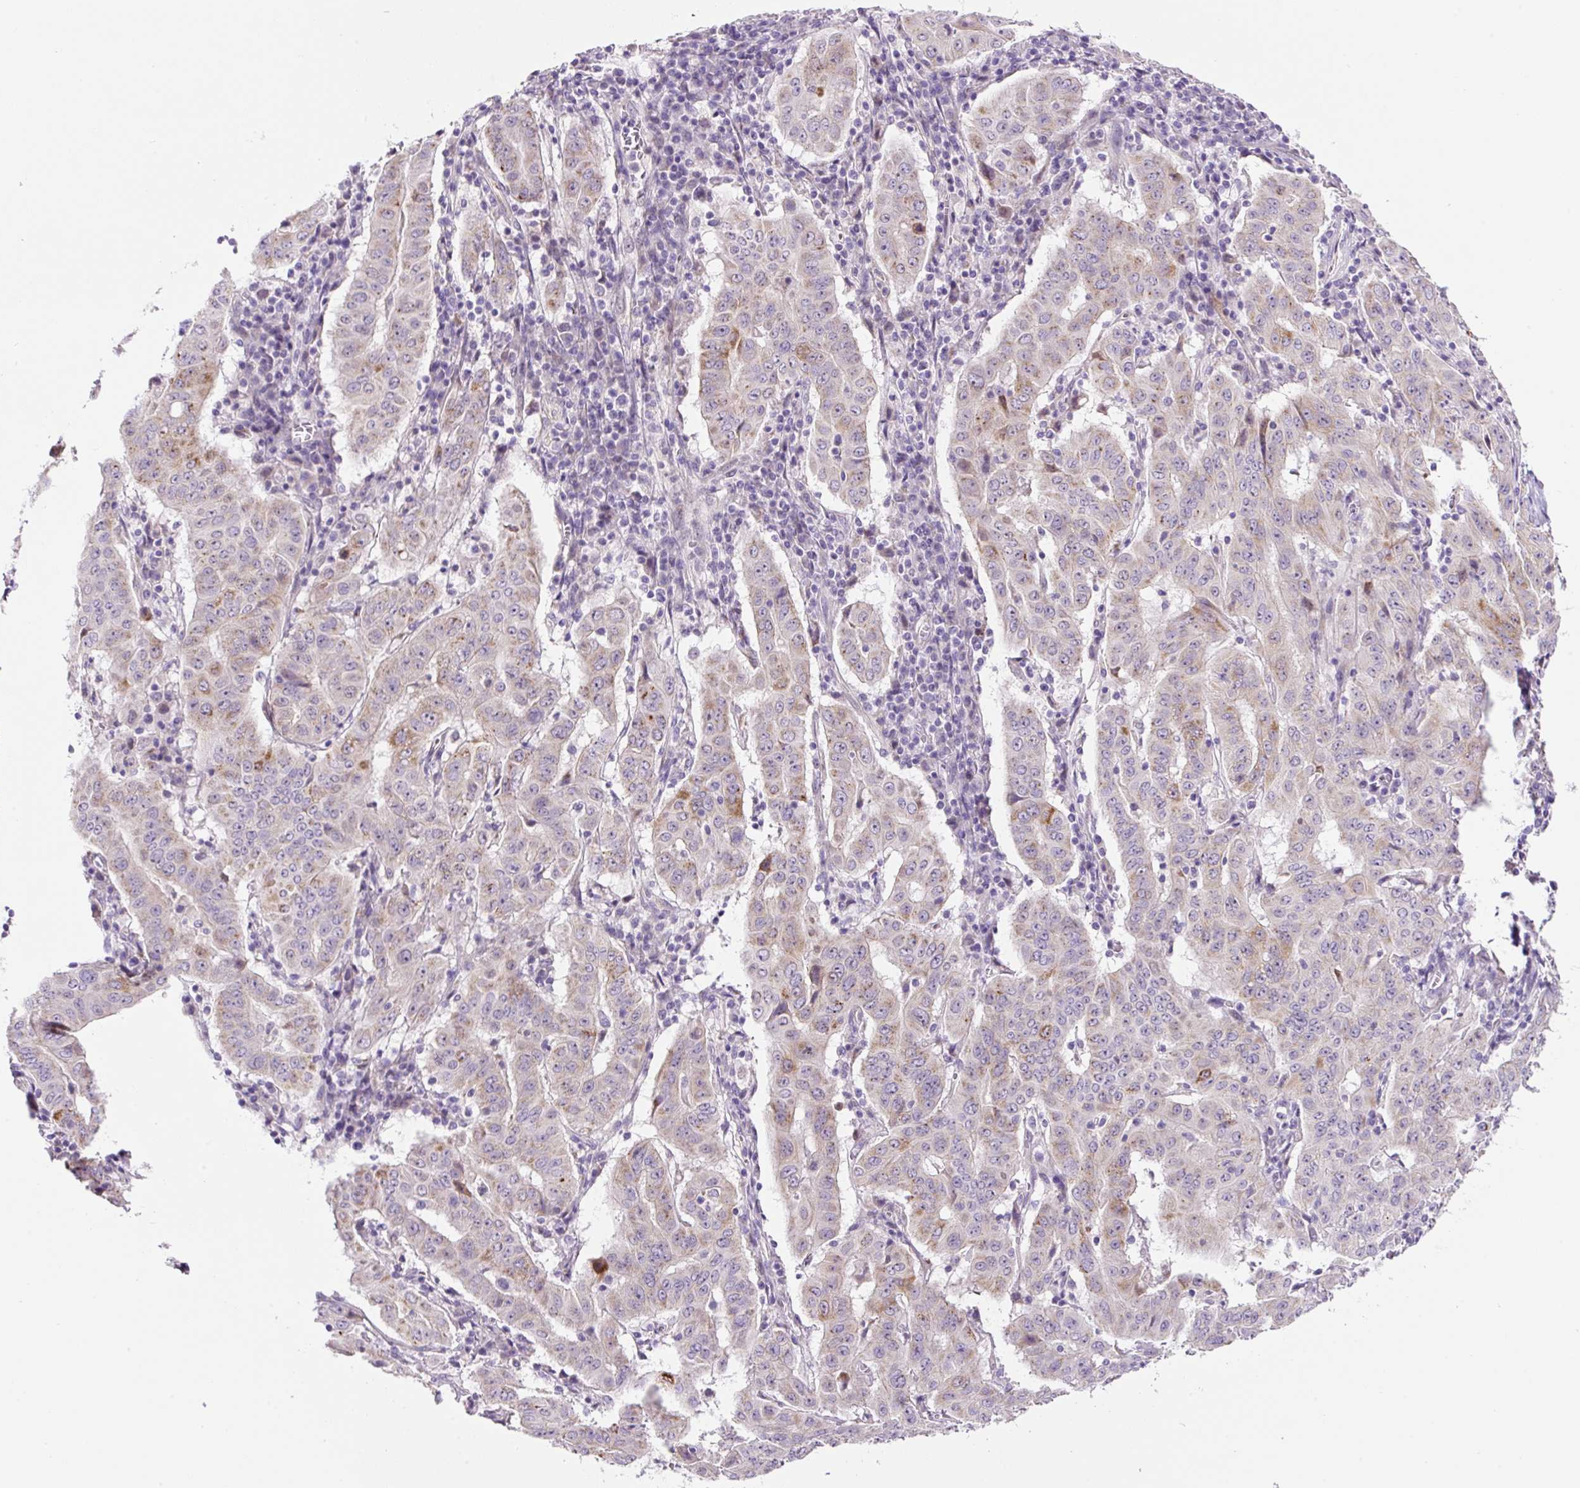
{"staining": {"intensity": "moderate", "quantity": "<25%", "location": "cytoplasmic/membranous"}, "tissue": "pancreatic cancer", "cell_type": "Tumor cells", "image_type": "cancer", "snomed": [{"axis": "morphology", "description": "Adenocarcinoma, NOS"}, {"axis": "topography", "description": "Pancreas"}], "caption": "IHC (DAB (3,3'-diaminobenzidine)) staining of pancreatic adenocarcinoma reveals moderate cytoplasmic/membranous protein positivity in about <25% of tumor cells.", "gene": "OGDHL", "patient": {"sex": "male", "age": 63}}